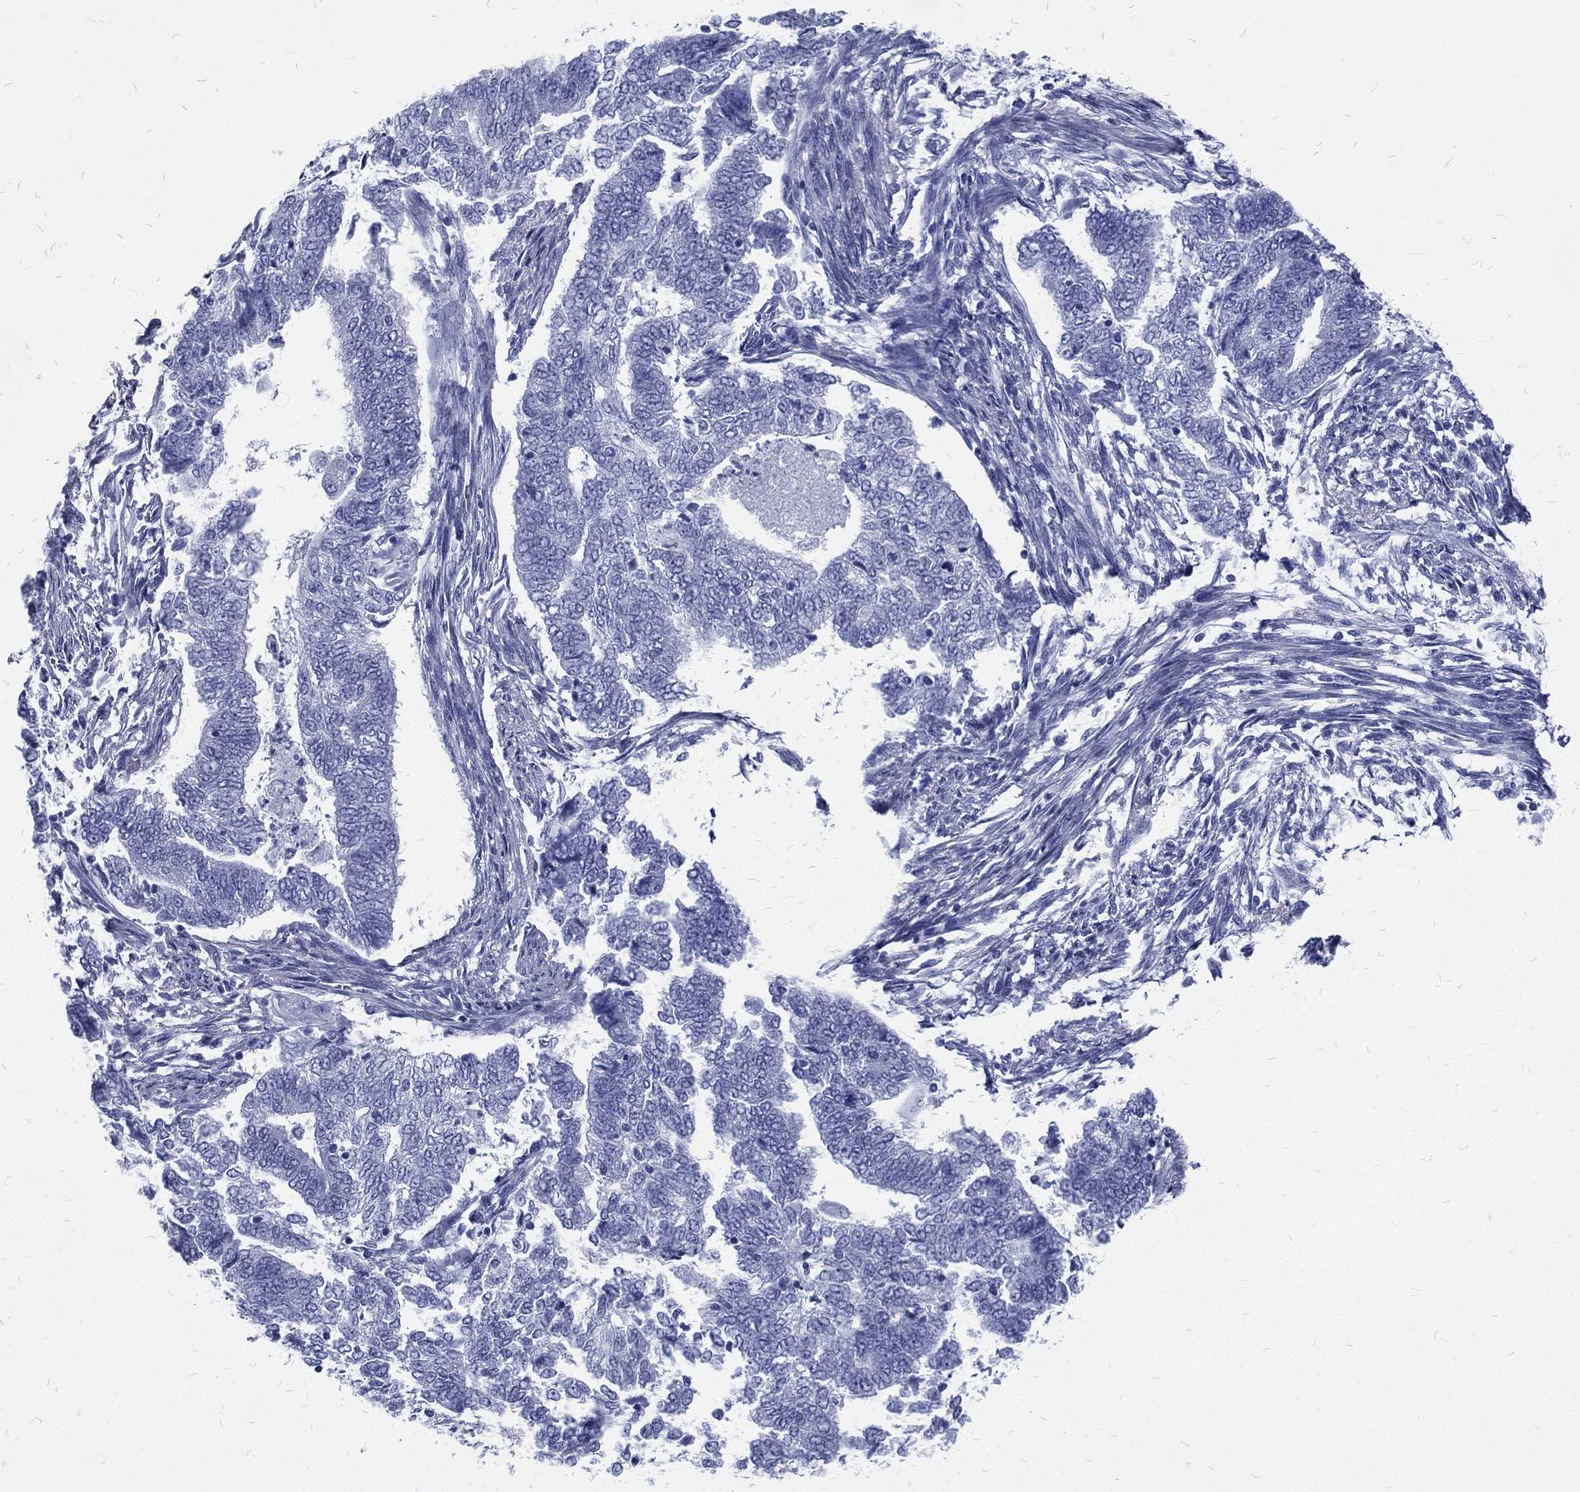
{"staining": {"intensity": "negative", "quantity": "none", "location": "none"}, "tissue": "endometrial cancer", "cell_type": "Tumor cells", "image_type": "cancer", "snomed": [{"axis": "morphology", "description": "Adenocarcinoma, NOS"}, {"axis": "topography", "description": "Endometrium"}], "caption": "Tumor cells are negative for brown protein staining in endometrial cancer (adenocarcinoma).", "gene": "RSPH4A", "patient": {"sex": "female", "age": 65}}